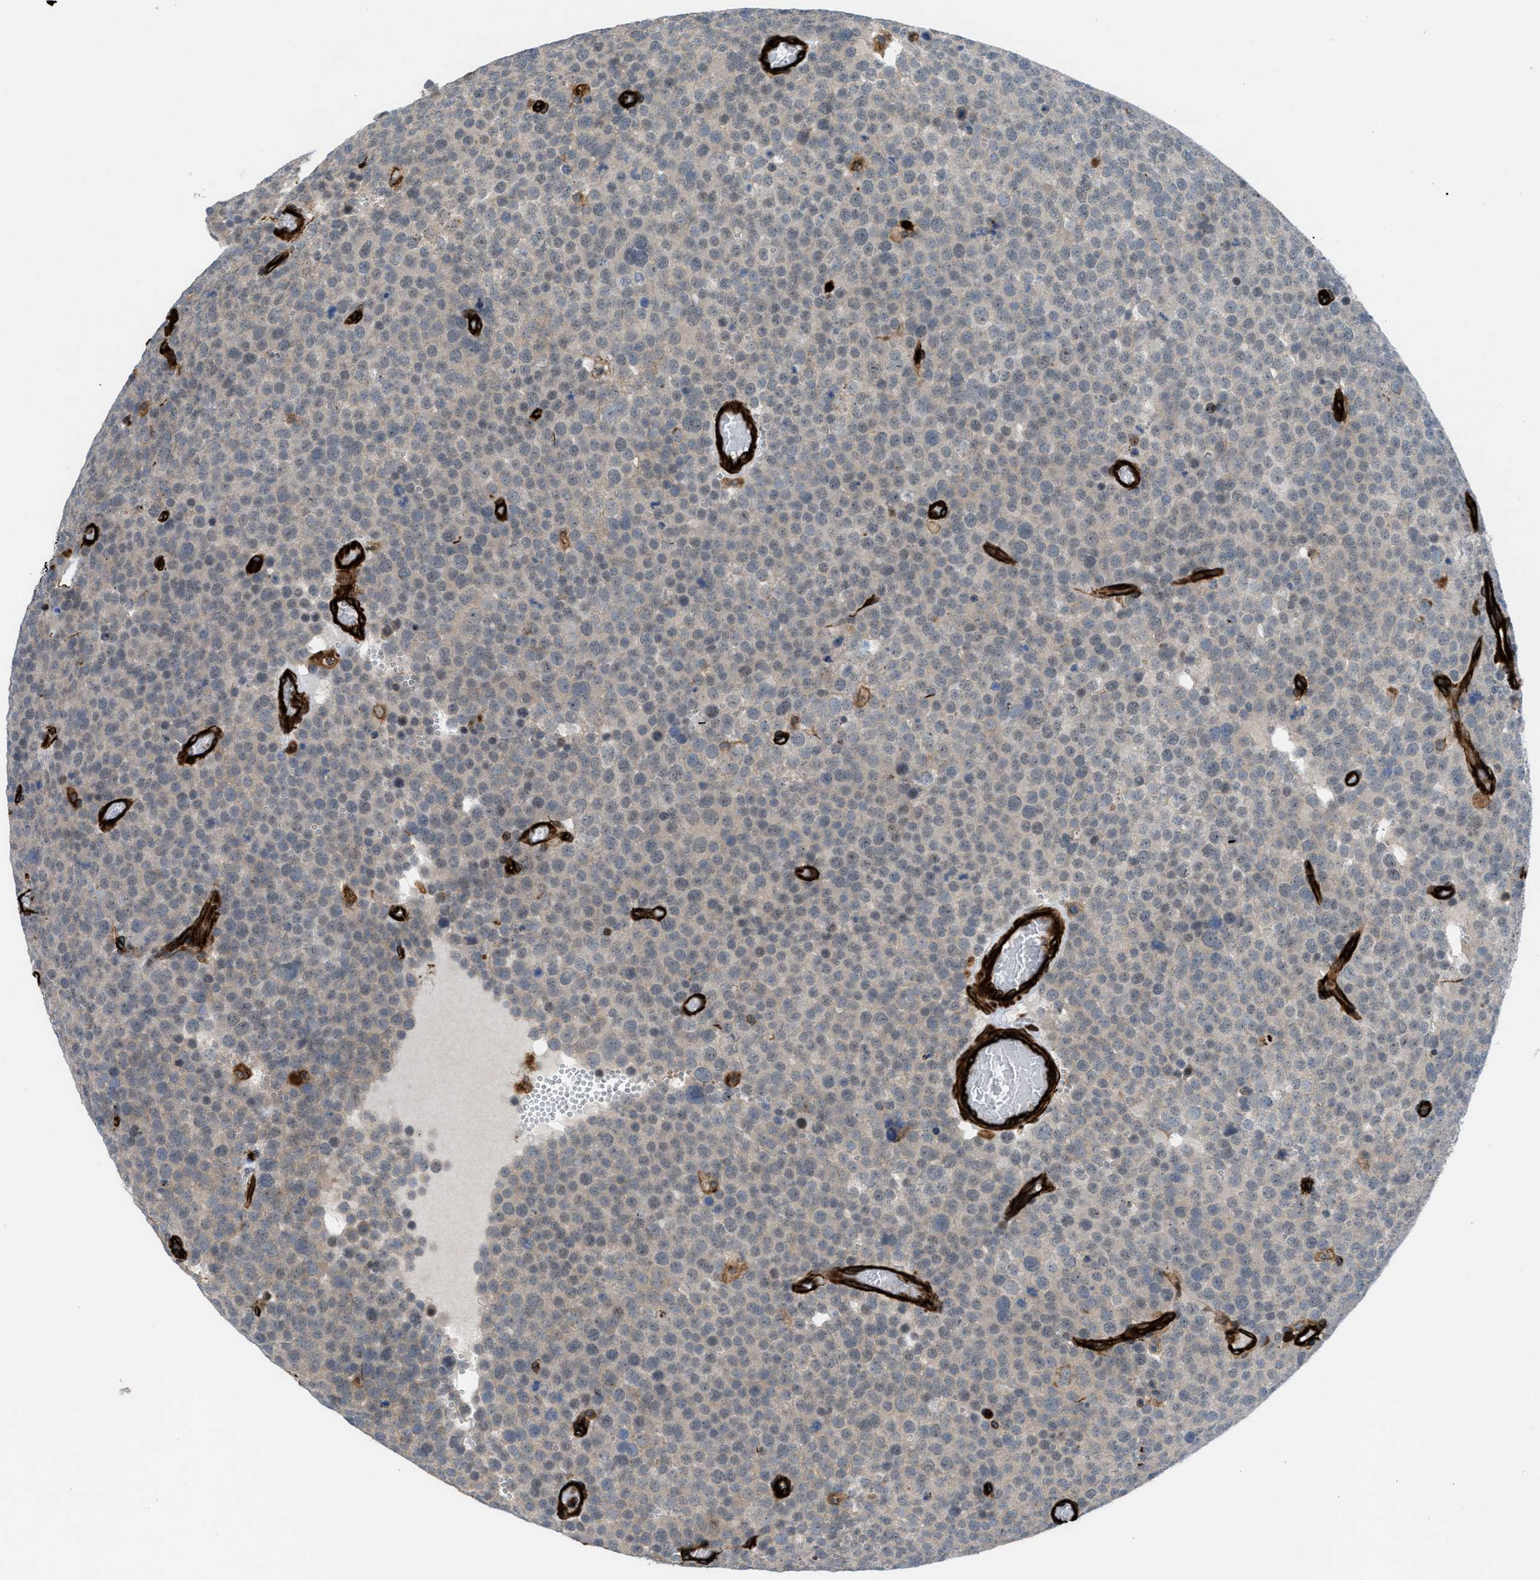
{"staining": {"intensity": "weak", "quantity": "25%-75%", "location": "cytoplasmic/membranous"}, "tissue": "testis cancer", "cell_type": "Tumor cells", "image_type": "cancer", "snomed": [{"axis": "morphology", "description": "Normal tissue, NOS"}, {"axis": "morphology", "description": "Seminoma, NOS"}, {"axis": "topography", "description": "Testis"}], "caption": "Testis cancer was stained to show a protein in brown. There is low levels of weak cytoplasmic/membranous positivity in approximately 25%-75% of tumor cells.", "gene": "PTPRE", "patient": {"sex": "male", "age": 71}}